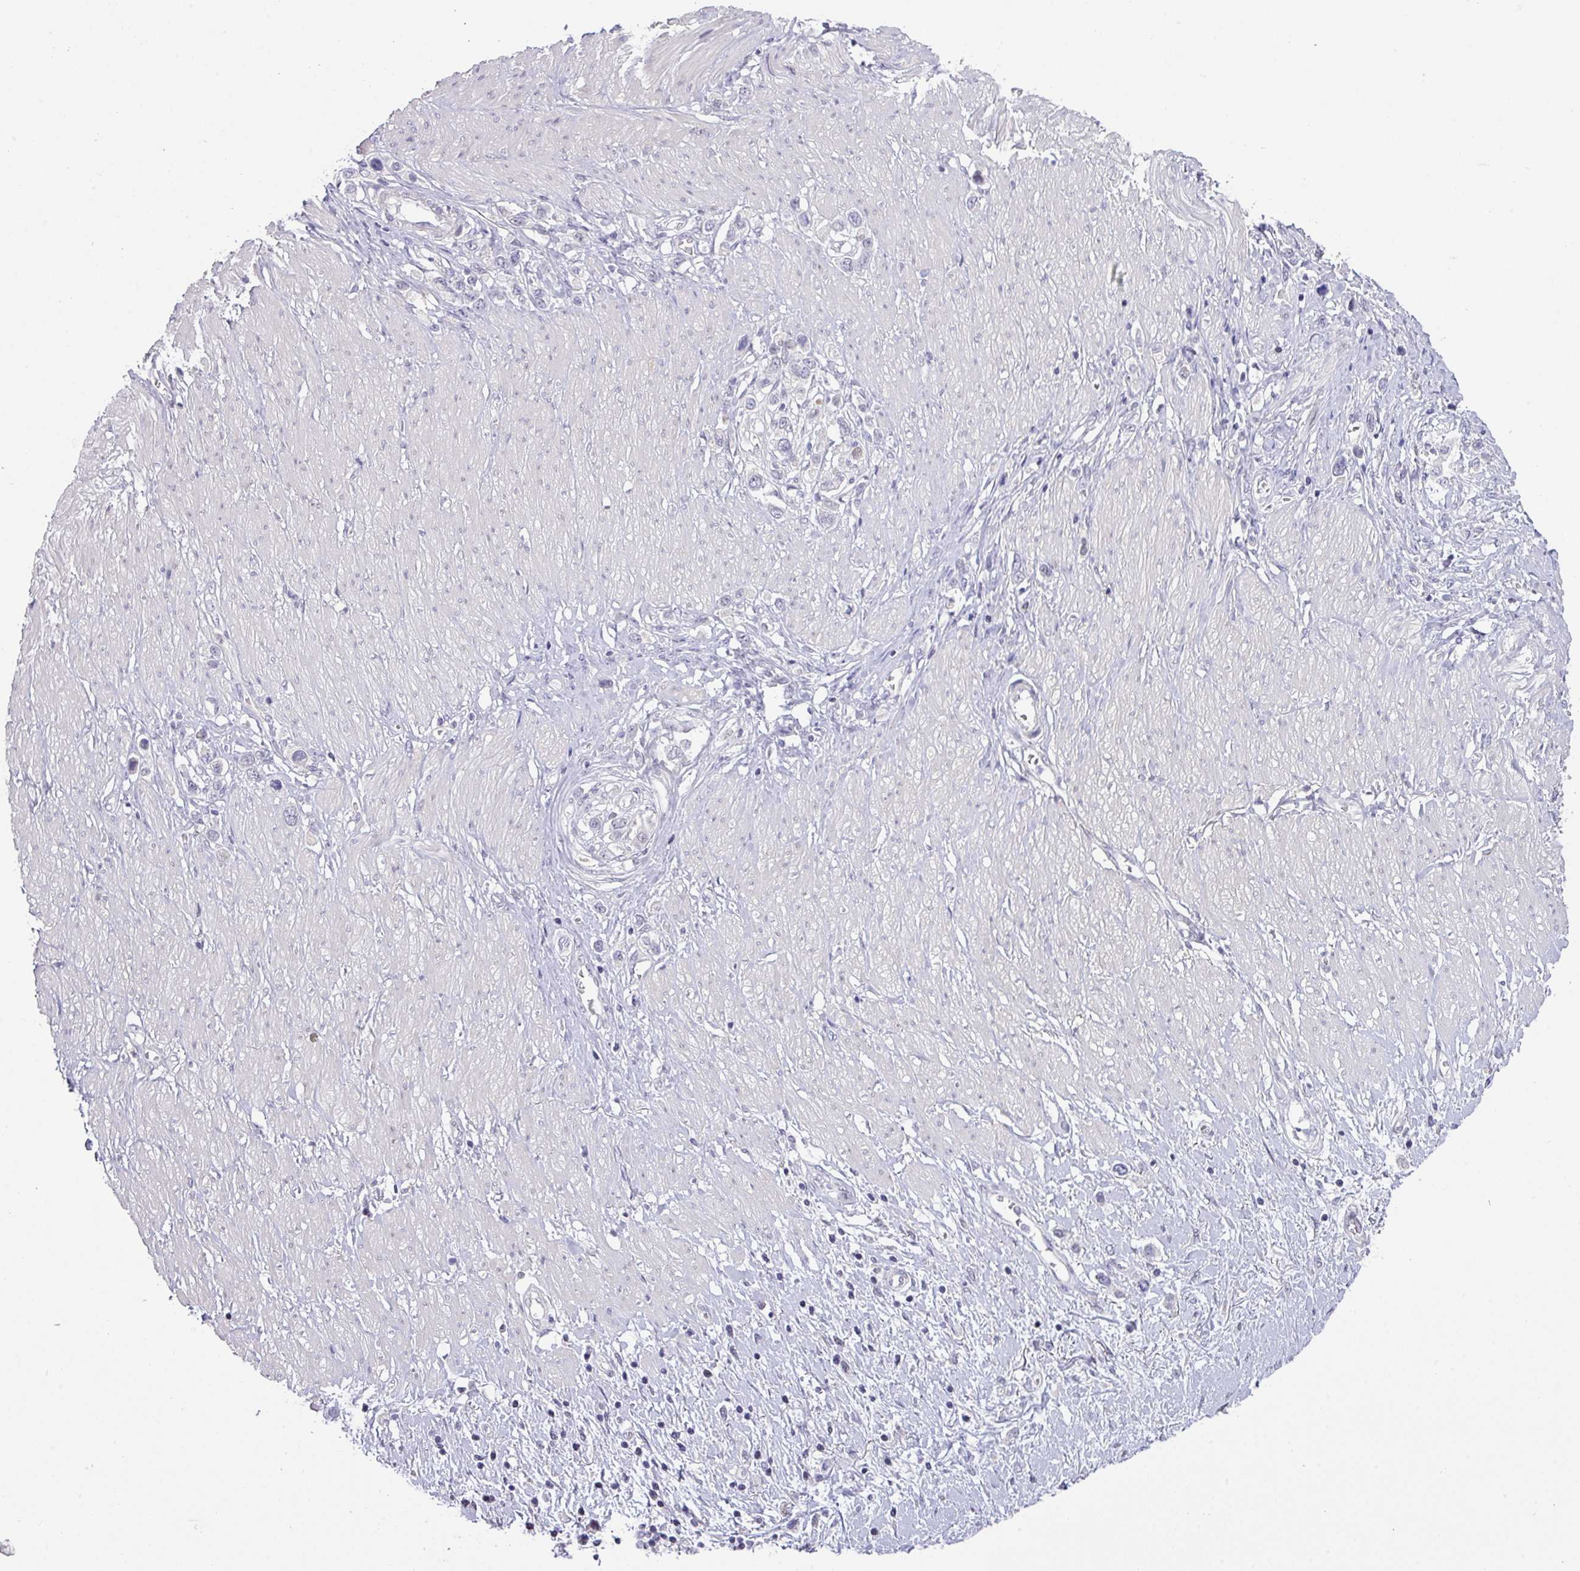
{"staining": {"intensity": "negative", "quantity": "none", "location": "none"}, "tissue": "stomach cancer", "cell_type": "Tumor cells", "image_type": "cancer", "snomed": [{"axis": "morphology", "description": "Normal tissue, NOS"}, {"axis": "morphology", "description": "Adenocarcinoma, NOS"}, {"axis": "topography", "description": "Stomach, upper"}, {"axis": "topography", "description": "Stomach"}], "caption": "This image is of stomach cancer stained with immunohistochemistry to label a protein in brown with the nuclei are counter-stained blue. There is no expression in tumor cells.", "gene": "ANKRD13B", "patient": {"sex": "female", "age": 65}}